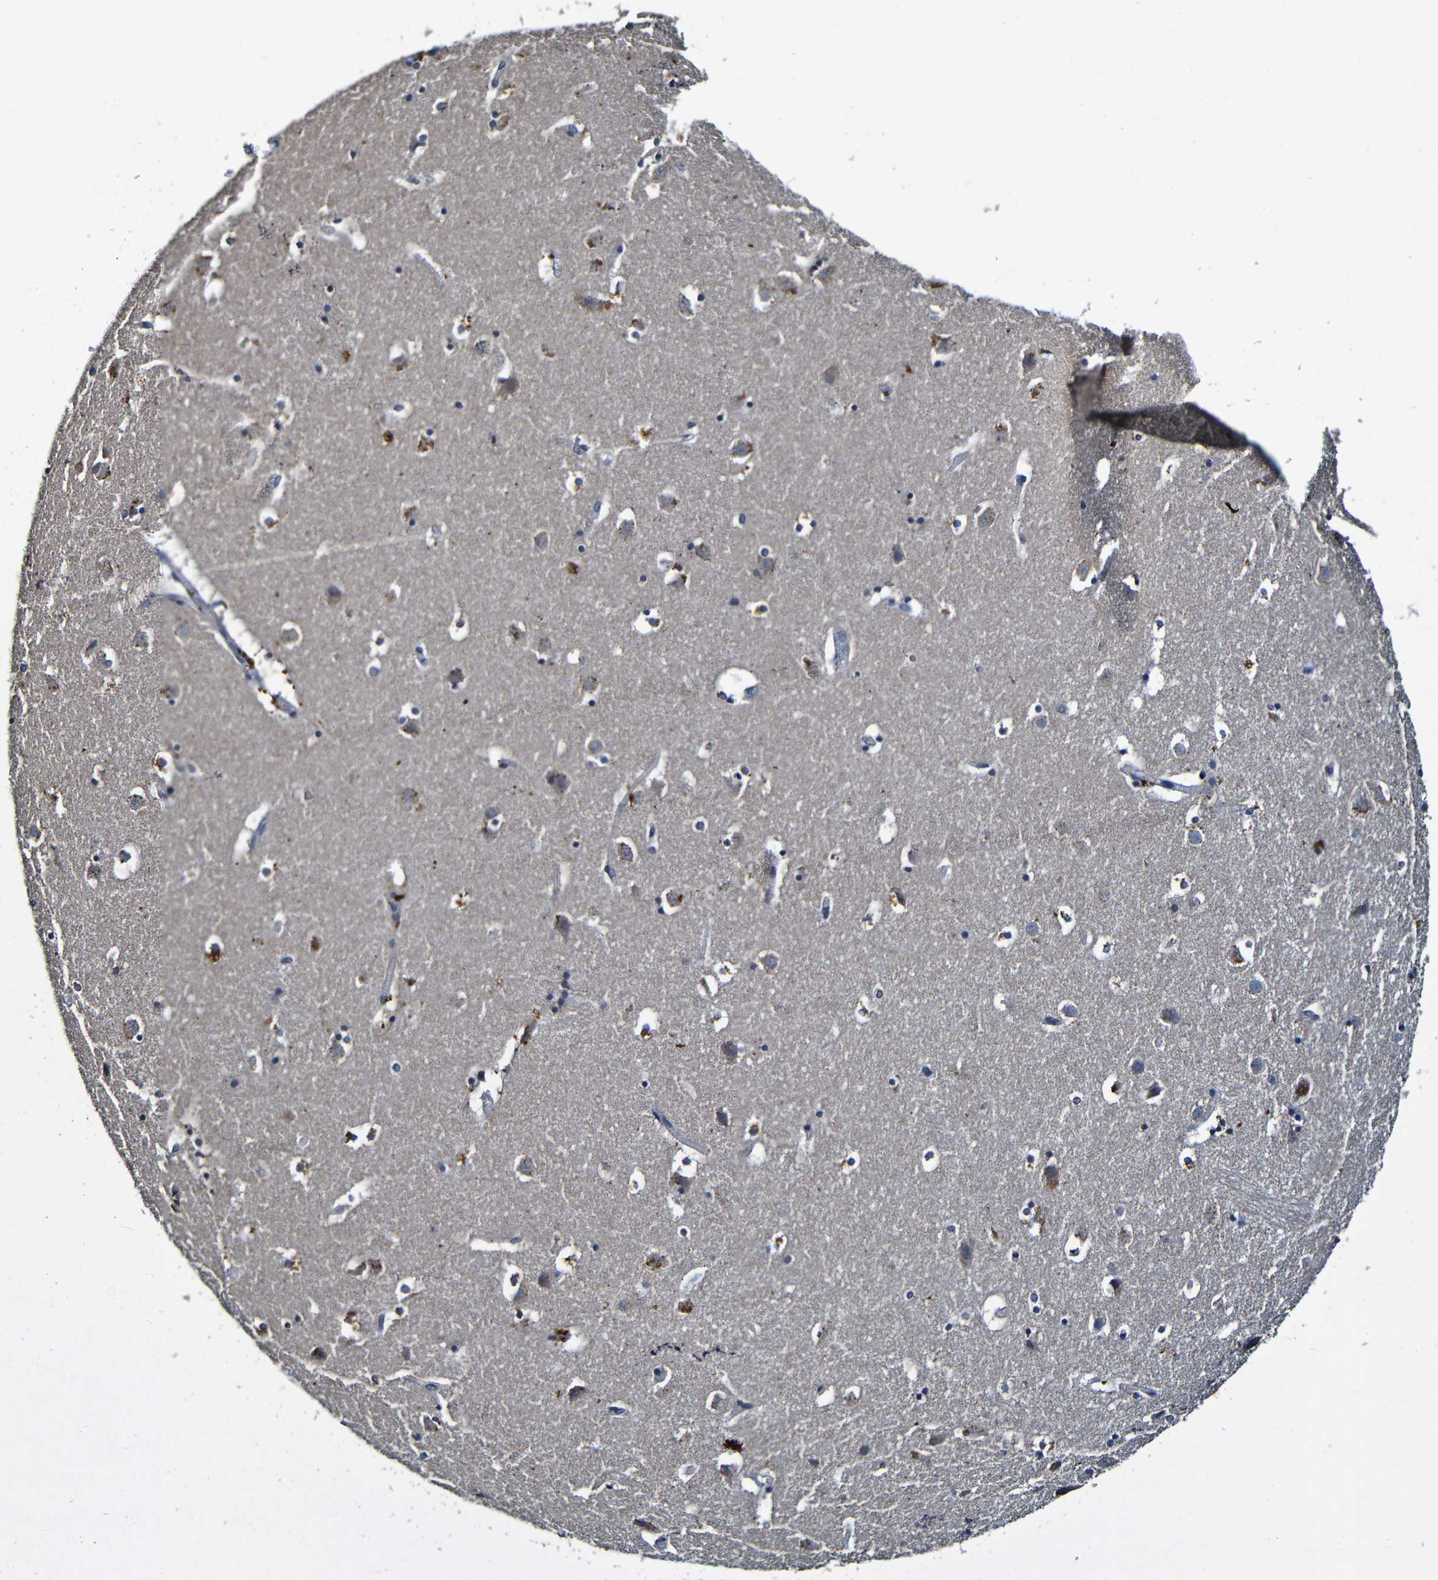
{"staining": {"intensity": "strong", "quantity": "<25%", "location": "cytoplasmic/membranous"}, "tissue": "caudate", "cell_type": "Glial cells", "image_type": "normal", "snomed": [{"axis": "morphology", "description": "Normal tissue, NOS"}, {"axis": "topography", "description": "Lateral ventricle wall"}], "caption": "Glial cells exhibit medium levels of strong cytoplasmic/membranous expression in approximately <25% of cells in benign human caudate.", "gene": "LRRC70", "patient": {"sex": "male", "age": 45}}